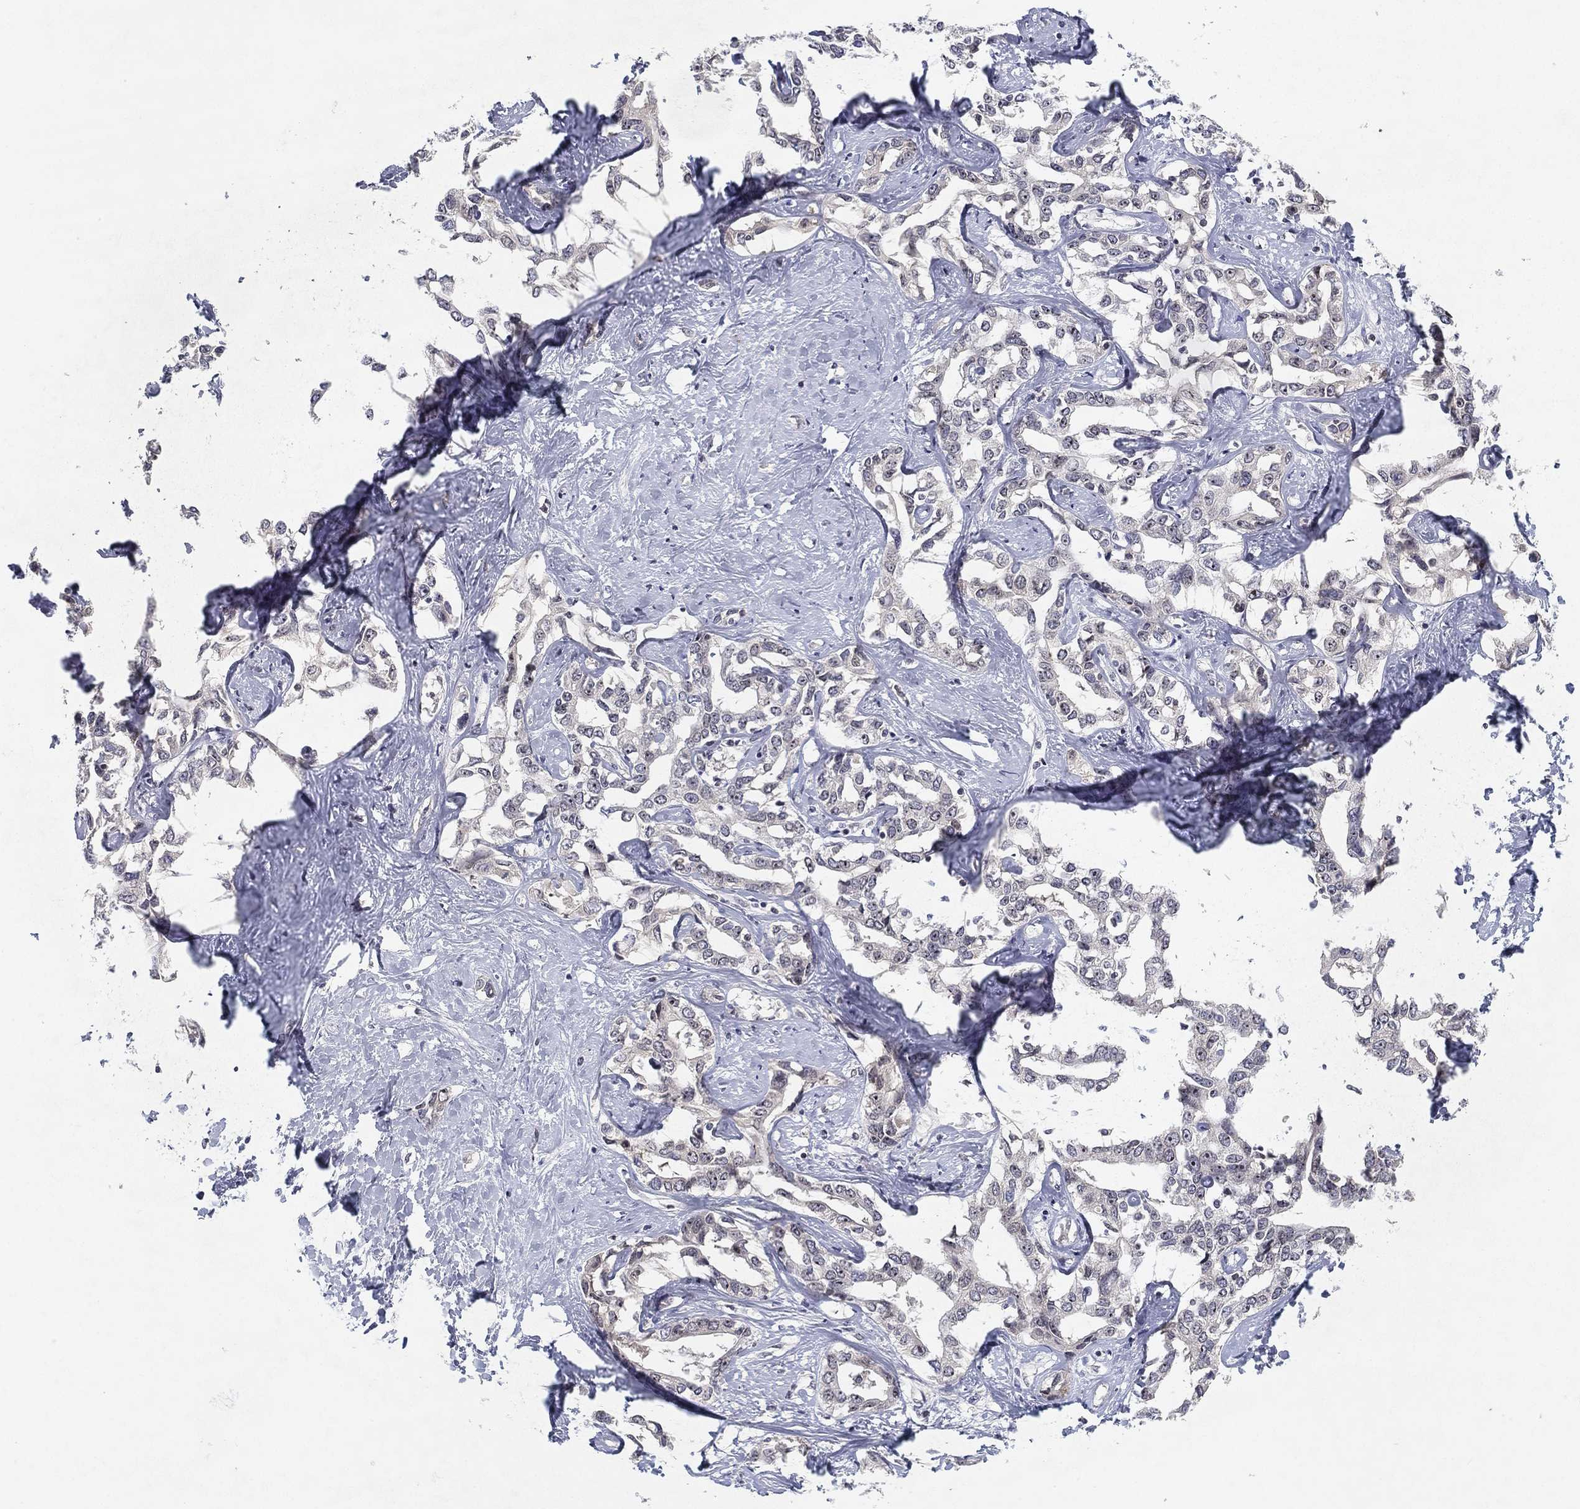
{"staining": {"intensity": "negative", "quantity": "none", "location": "none"}, "tissue": "liver cancer", "cell_type": "Tumor cells", "image_type": "cancer", "snomed": [{"axis": "morphology", "description": "Cholangiocarcinoma"}, {"axis": "topography", "description": "Liver"}], "caption": "Immunohistochemistry (IHC) micrograph of neoplastic tissue: human liver cancer (cholangiocarcinoma) stained with DAB (3,3'-diaminobenzidine) demonstrates no significant protein expression in tumor cells.", "gene": "MS4A8", "patient": {"sex": "male", "age": 59}}